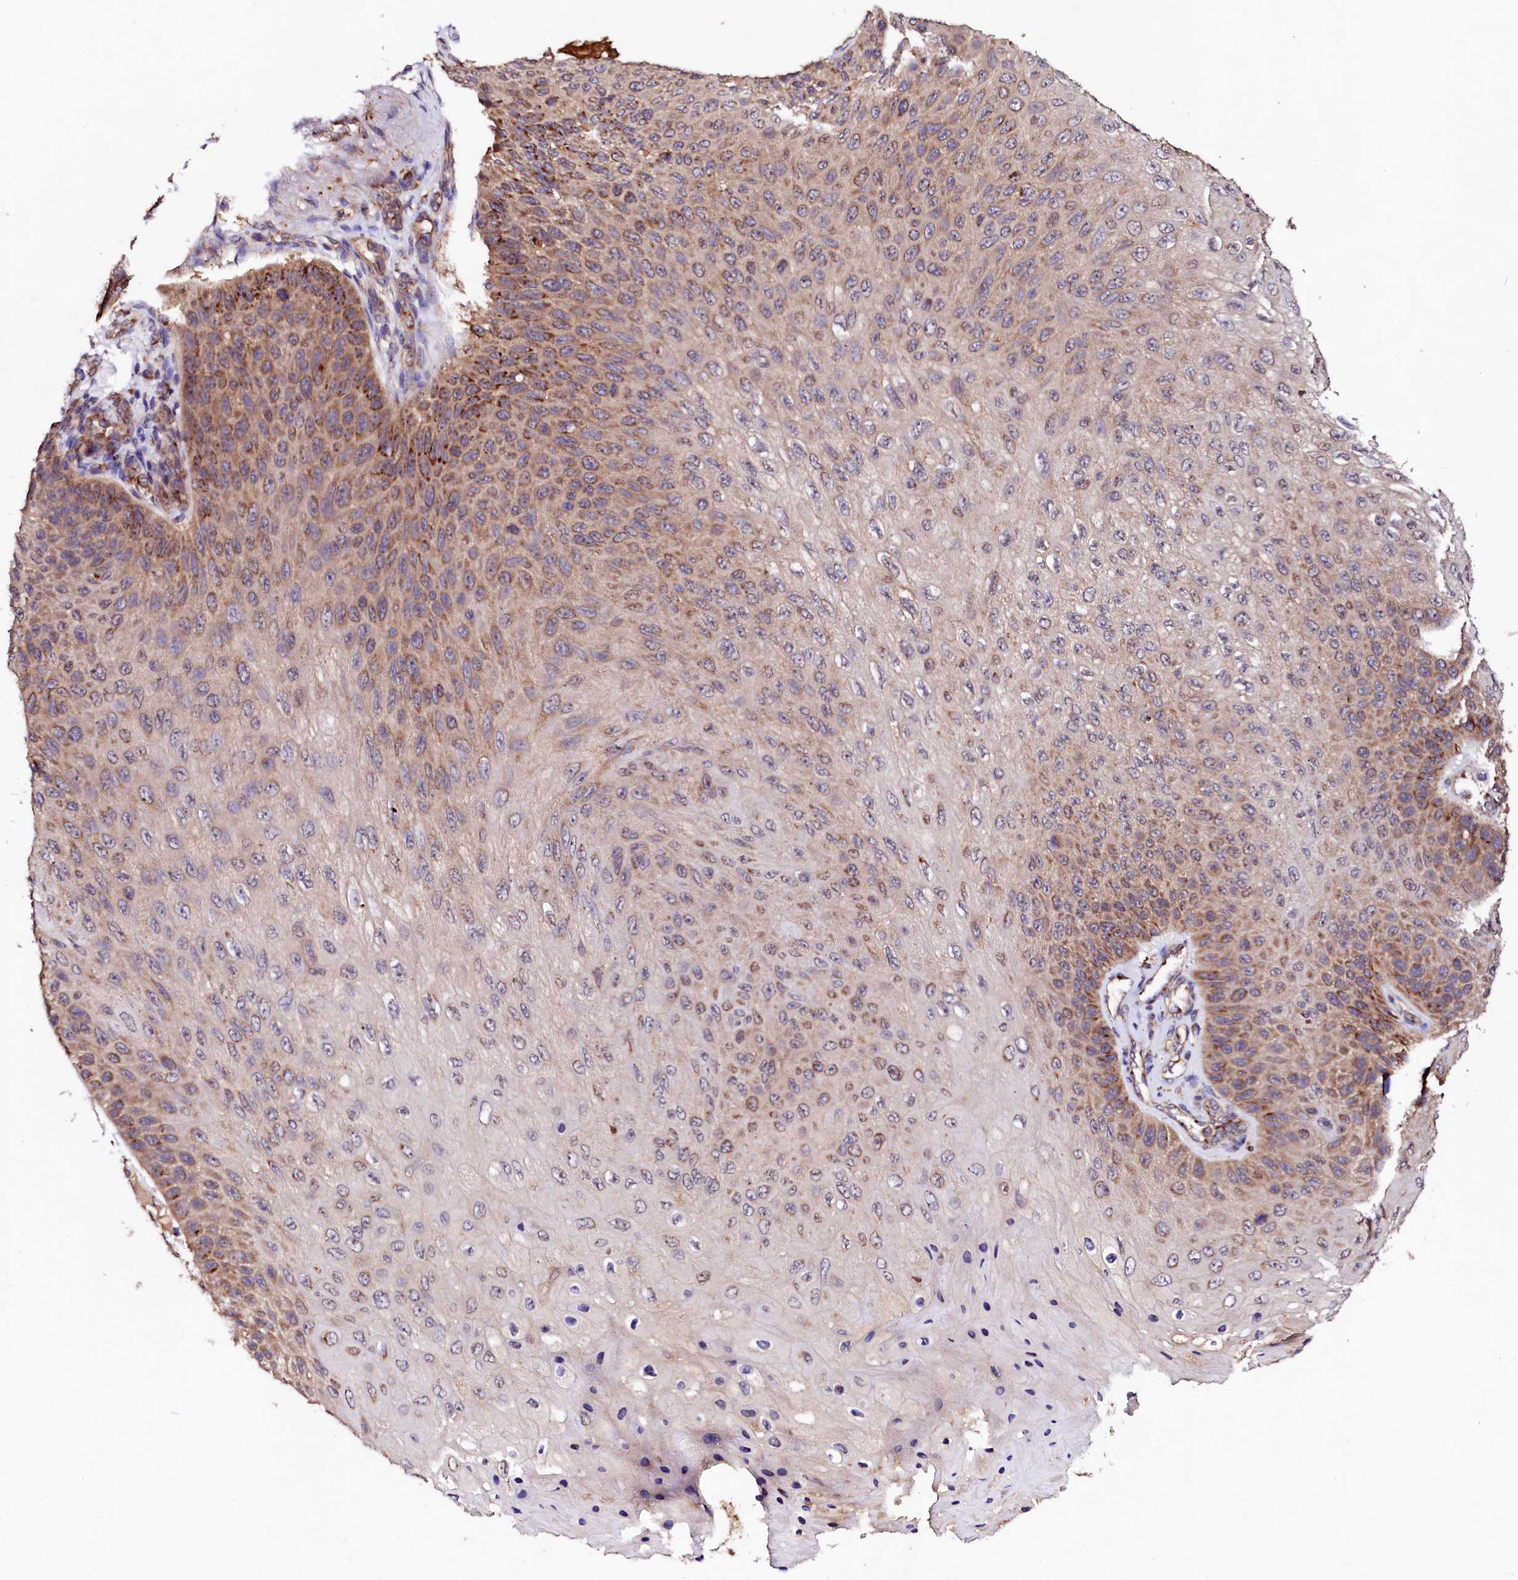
{"staining": {"intensity": "moderate", "quantity": ">75%", "location": "cytoplasmic/membranous"}, "tissue": "skin cancer", "cell_type": "Tumor cells", "image_type": "cancer", "snomed": [{"axis": "morphology", "description": "Squamous cell carcinoma, NOS"}, {"axis": "topography", "description": "Skin"}], "caption": "Immunohistochemistry (IHC) photomicrograph of human squamous cell carcinoma (skin) stained for a protein (brown), which shows medium levels of moderate cytoplasmic/membranous expression in about >75% of tumor cells.", "gene": "ST3GAL1", "patient": {"sex": "female", "age": 88}}